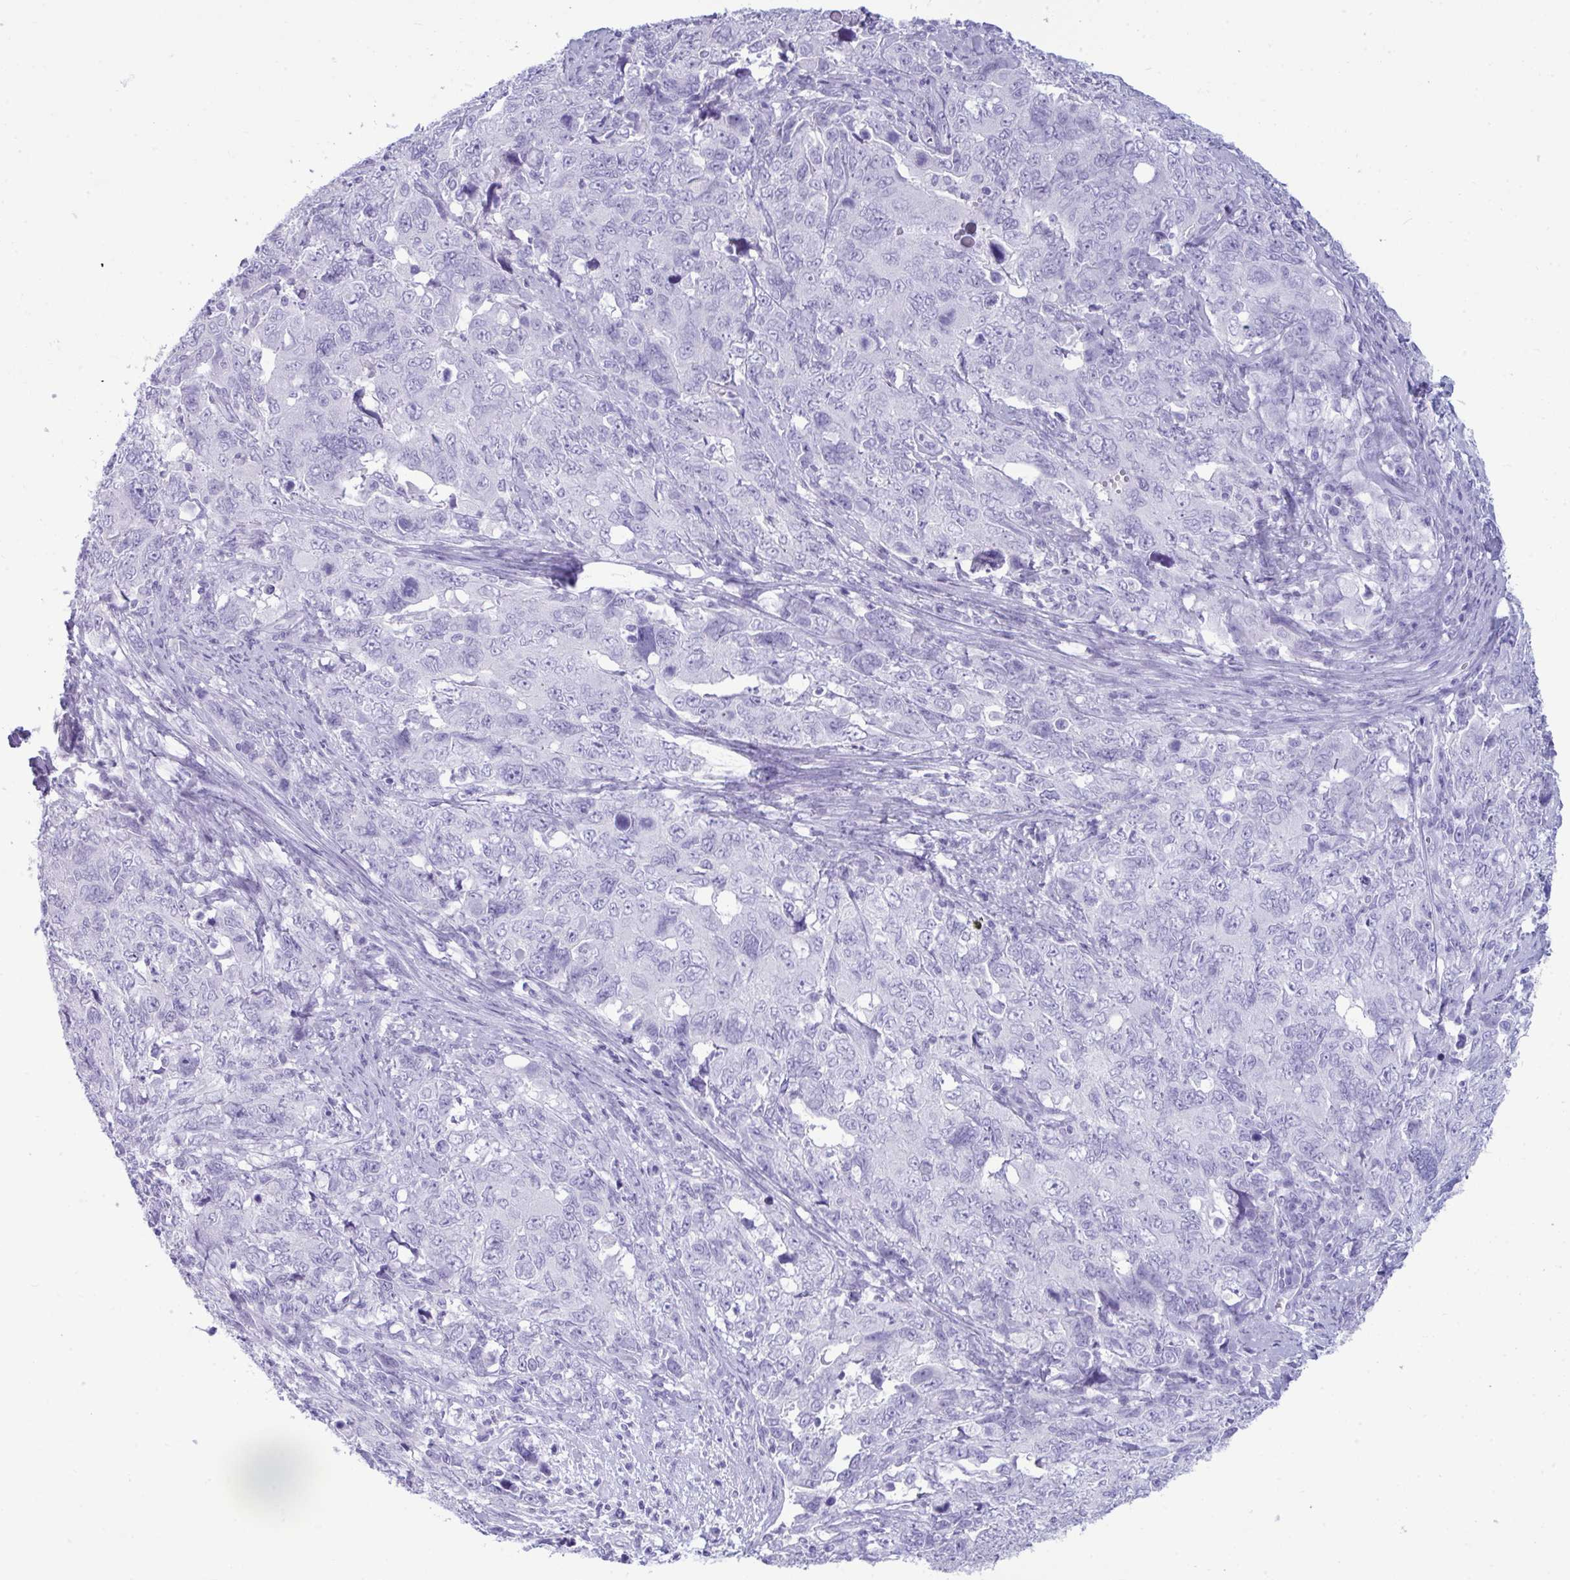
{"staining": {"intensity": "negative", "quantity": "none", "location": "none"}, "tissue": "cervical cancer", "cell_type": "Tumor cells", "image_type": "cancer", "snomed": [{"axis": "morphology", "description": "Adenocarcinoma, NOS"}, {"axis": "topography", "description": "Cervix"}], "caption": "This is an immunohistochemistry (IHC) photomicrograph of human adenocarcinoma (cervical). There is no staining in tumor cells.", "gene": "ANKRD60", "patient": {"sex": "female", "age": 63}}